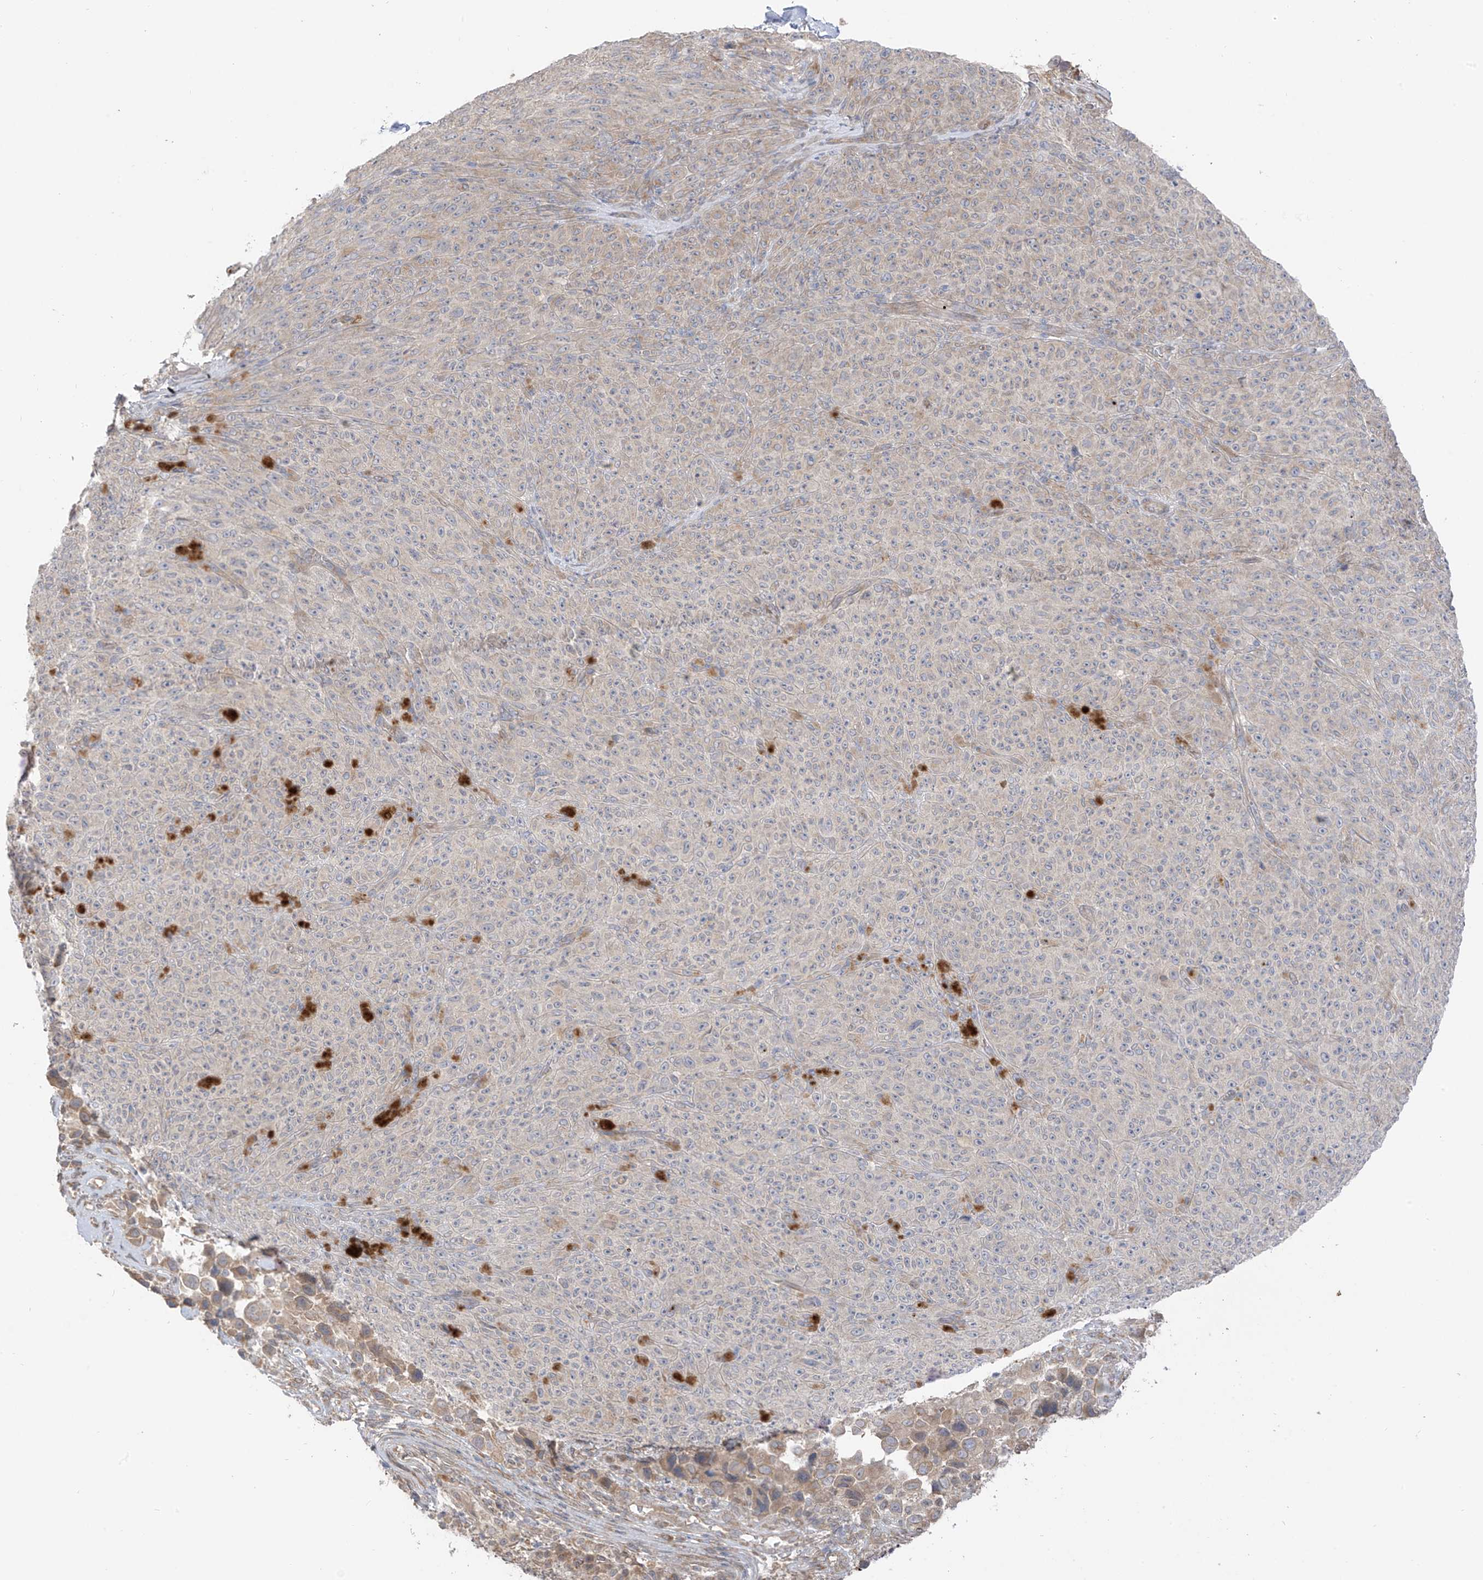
{"staining": {"intensity": "negative", "quantity": "none", "location": "none"}, "tissue": "melanoma", "cell_type": "Tumor cells", "image_type": "cancer", "snomed": [{"axis": "morphology", "description": "Malignant melanoma, NOS"}, {"axis": "topography", "description": "Skin"}], "caption": "Tumor cells show no significant protein staining in malignant melanoma.", "gene": "NALCN", "patient": {"sex": "female", "age": 82}}